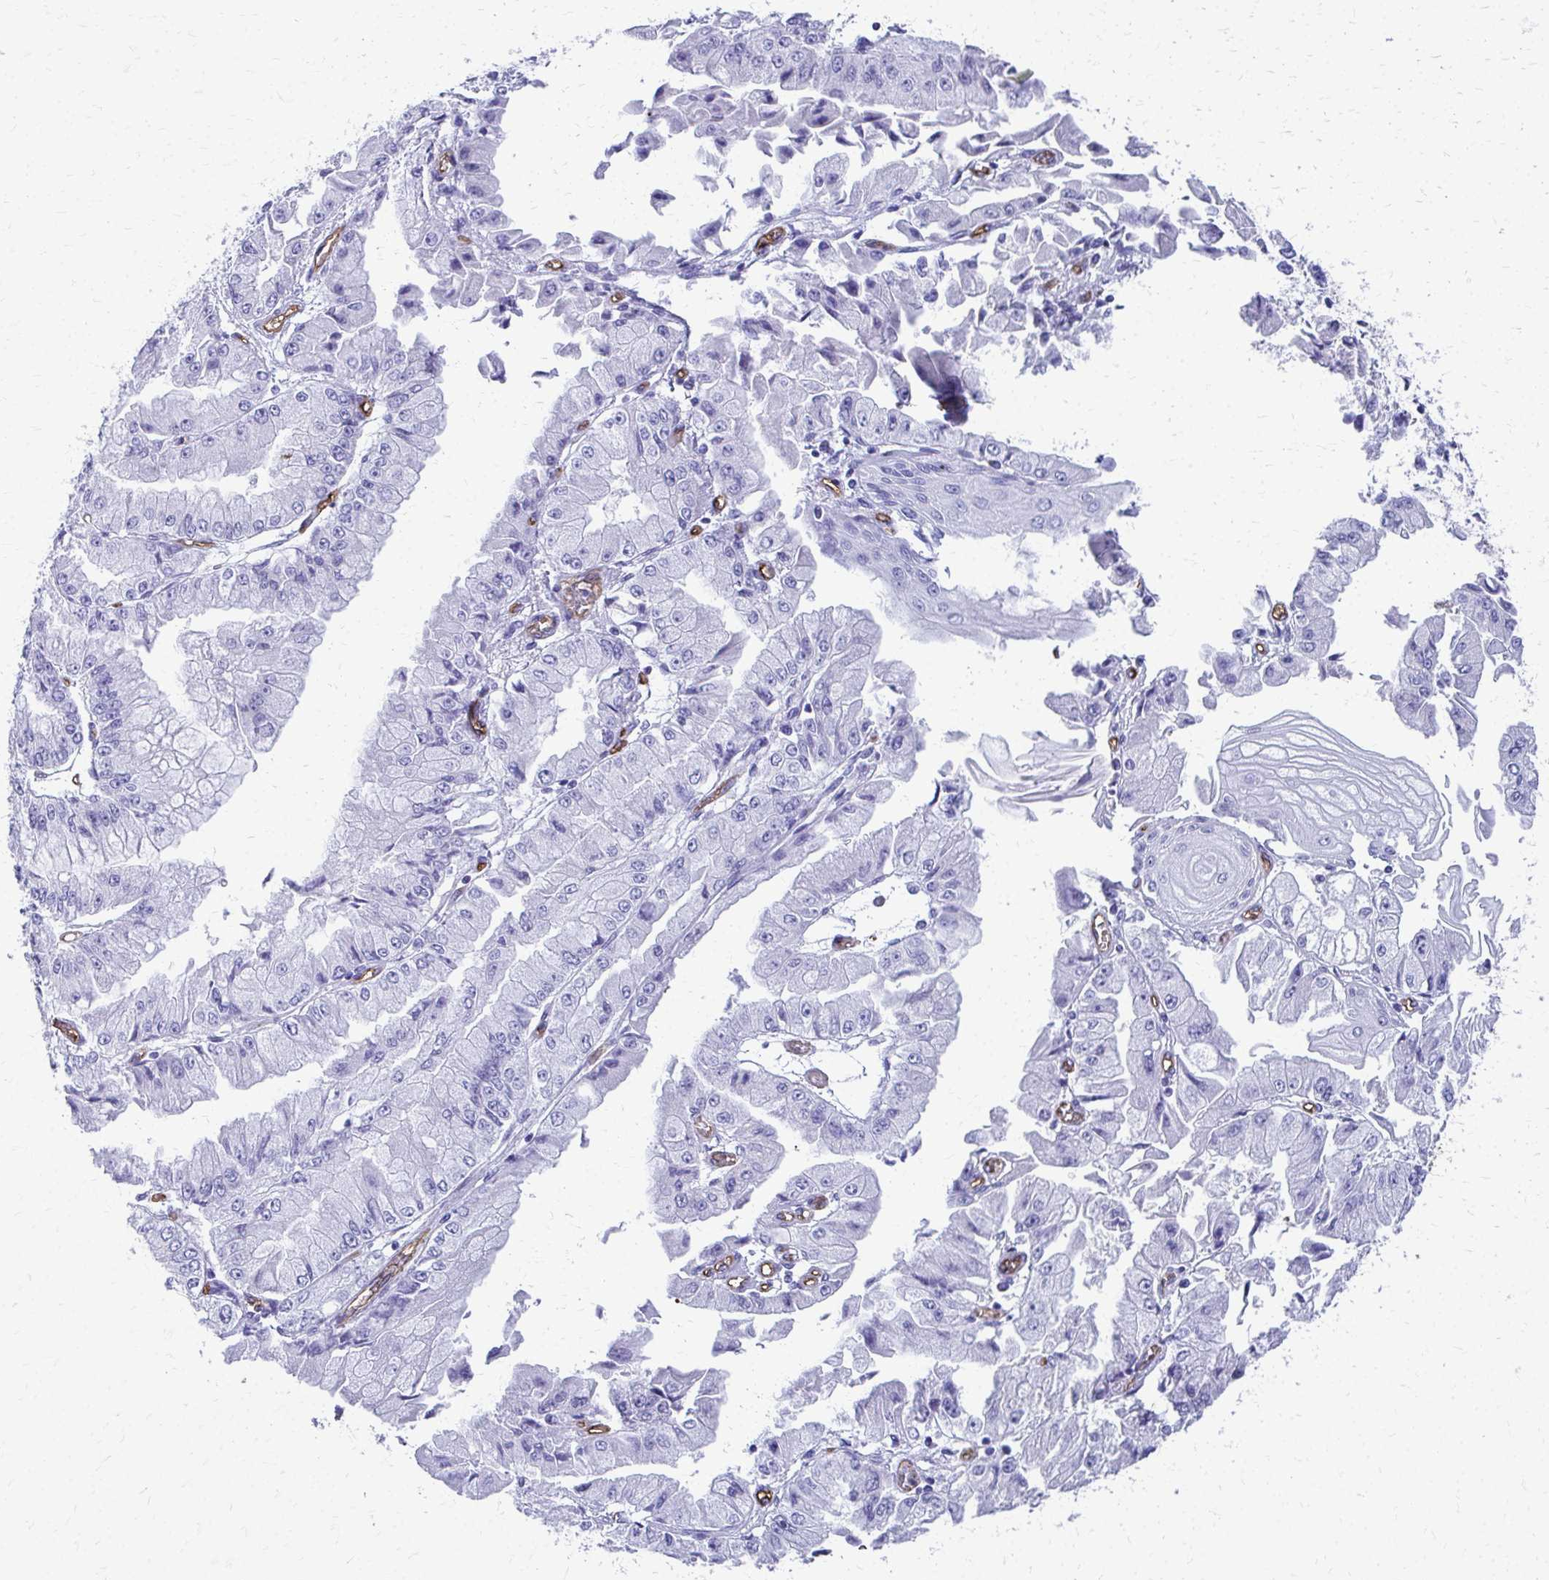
{"staining": {"intensity": "negative", "quantity": "none", "location": "none"}, "tissue": "stomach cancer", "cell_type": "Tumor cells", "image_type": "cancer", "snomed": [{"axis": "morphology", "description": "Adenocarcinoma, NOS"}, {"axis": "topography", "description": "Stomach, upper"}], "caption": "Micrograph shows no significant protein staining in tumor cells of stomach cancer. (DAB immunohistochemistry, high magnification).", "gene": "TPSG1", "patient": {"sex": "female", "age": 74}}